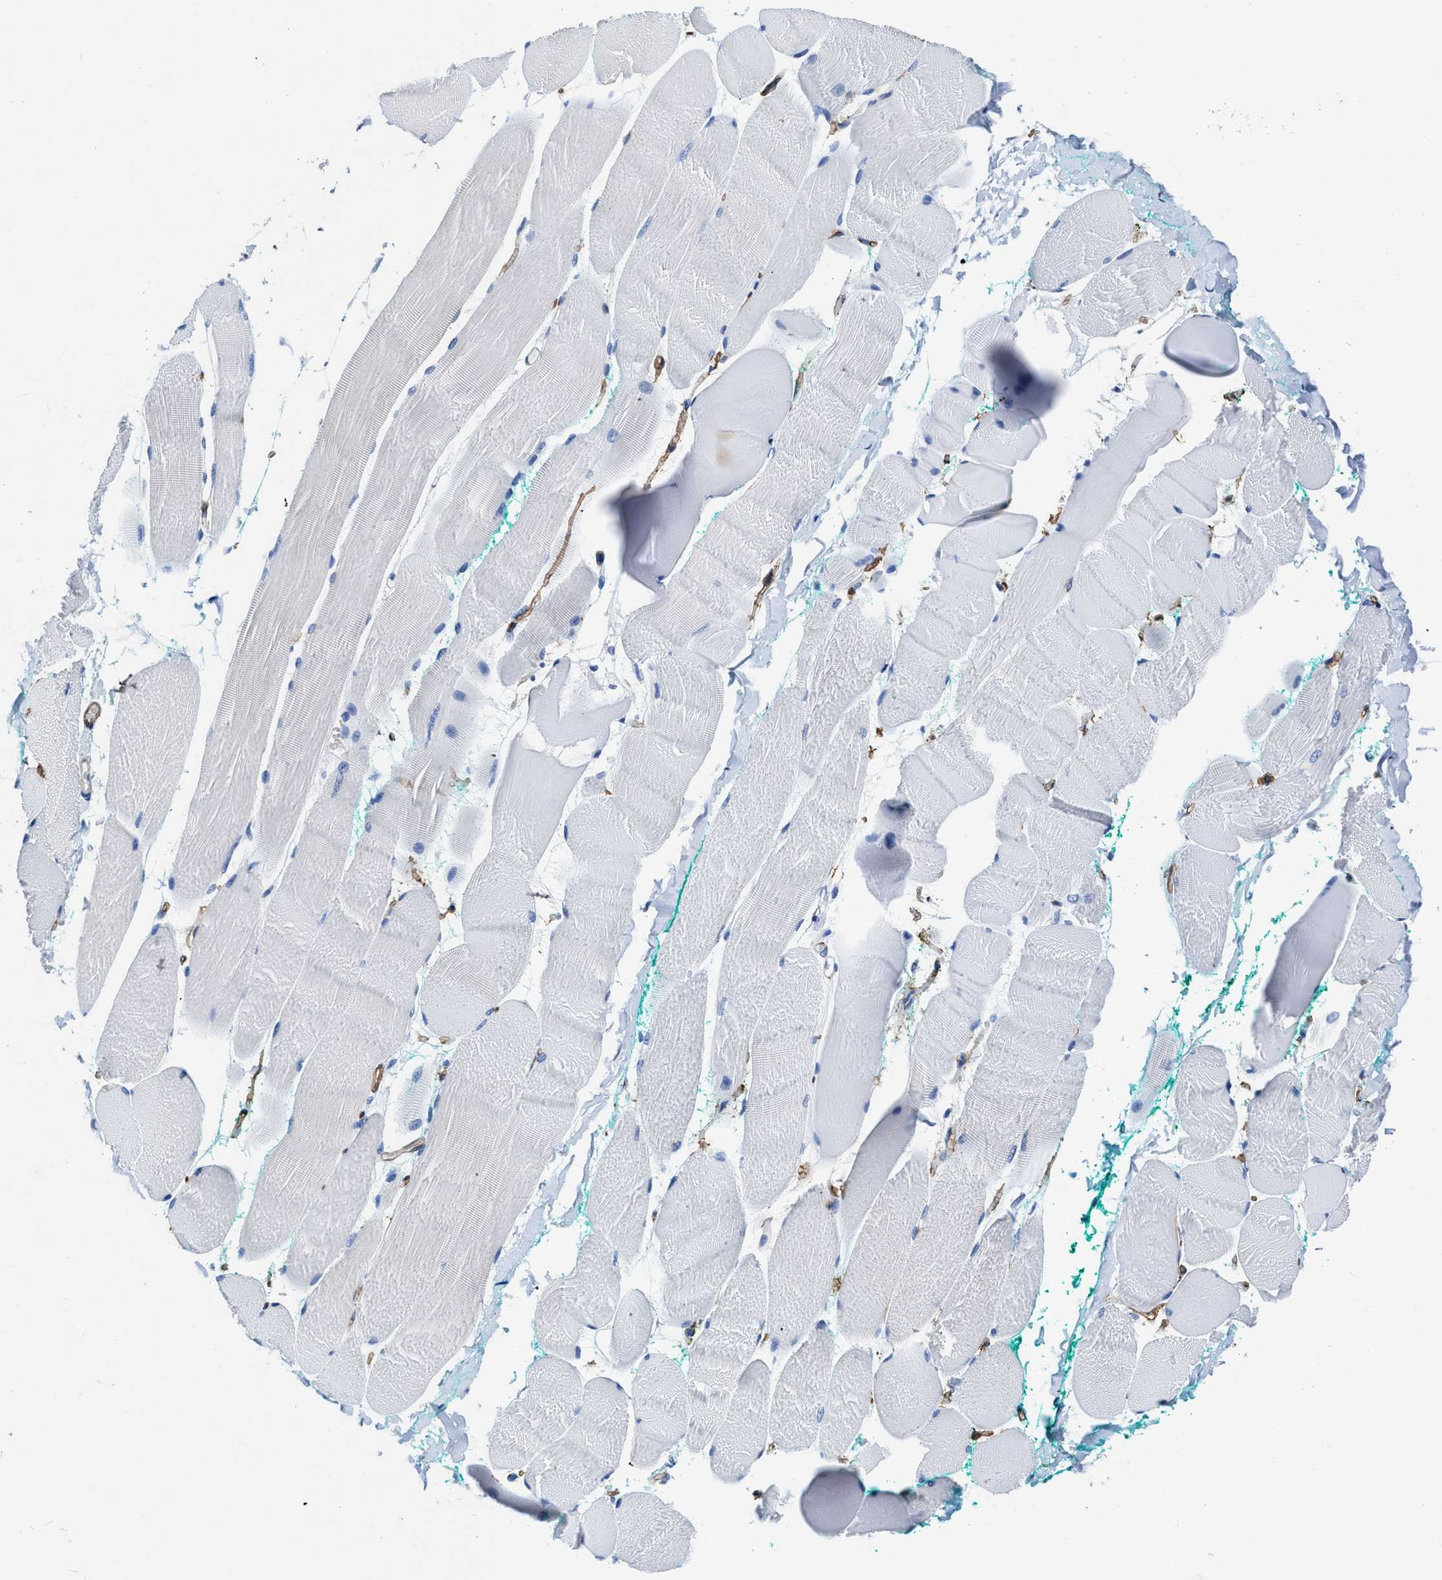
{"staining": {"intensity": "negative", "quantity": "none", "location": "none"}, "tissue": "skeletal muscle", "cell_type": "Myocytes", "image_type": "normal", "snomed": [{"axis": "morphology", "description": "Normal tissue, NOS"}, {"axis": "morphology", "description": "Squamous cell carcinoma, NOS"}, {"axis": "topography", "description": "Skeletal muscle"}], "caption": "Photomicrograph shows no significant protein staining in myocytes of benign skeletal muscle.", "gene": "AQP1", "patient": {"sex": "male", "age": 51}}